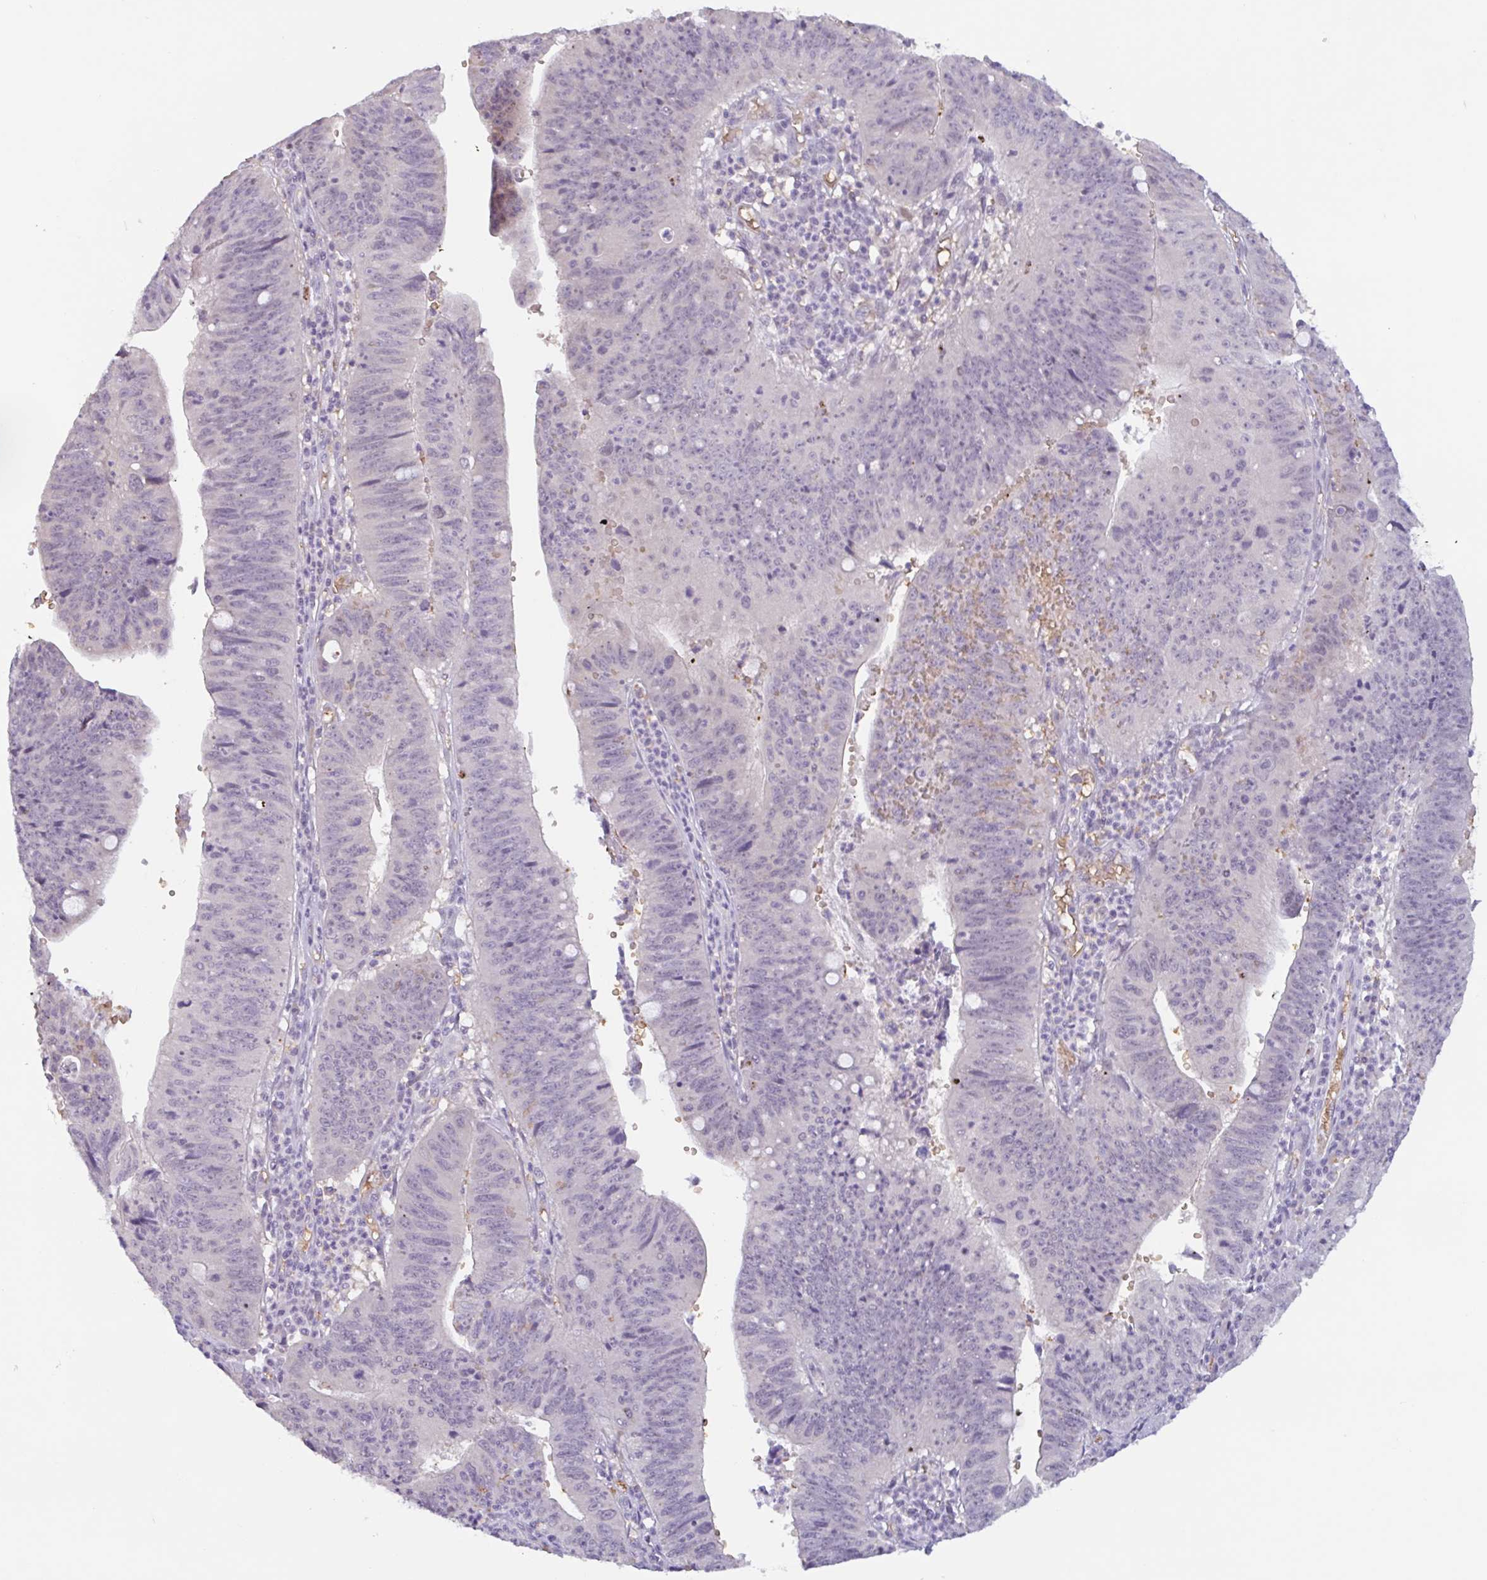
{"staining": {"intensity": "negative", "quantity": "none", "location": "none"}, "tissue": "stomach cancer", "cell_type": "Tumor cells", "image_type": "cancer", "snomed": [{"axis": "morphology", "description": "Adenocarcinoma, NOS"}, {"axis": "topography", "description": "Stomach"}], "caption": "An image of stomach adenocarcinoma stained for a protein exhibits no brown staining in tumor cells. (DAB (3,3'-diaminobenzidine) immunohistochemistry visualized using brightfield microscopy, high magnification).", "gene": "RHAG", "patient": {"sex": "male", "age": 59}}